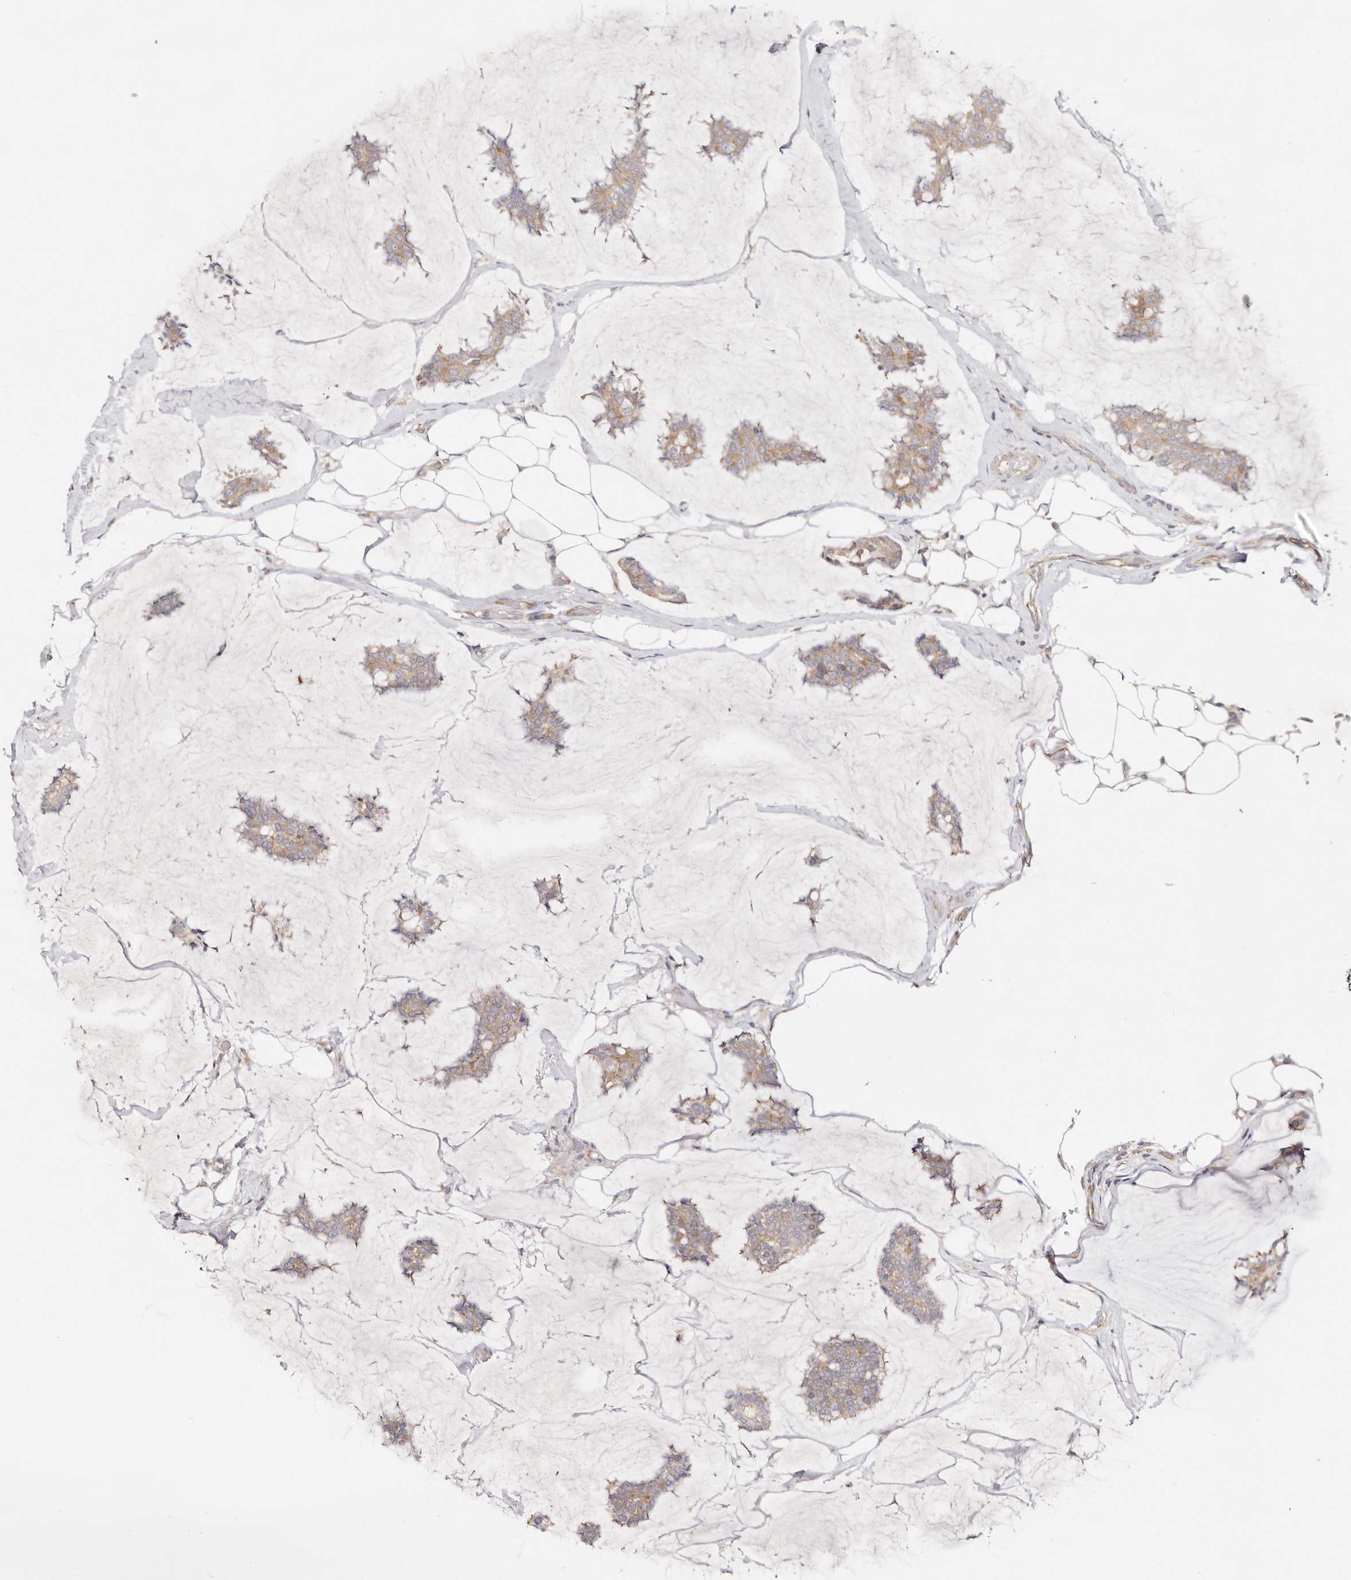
{"staining": {"intensity": "moderate", "quantity": ">75%", "location": "cytoplasmic/membranous"}, "tissue": "breast cancer", "cell_type": "Tumor cells", "image_type": "cancer", "snomed": [{"axis": "morphology", "description": "Duct carcinoma"}, {"axis": "topography", "description": "Breast"}], "caption": "Breast invasive ductal carcinoma tissue demonstrates moderate cytoplasmic/membranous staining in about >75% of tumor cells Immunohistochemistry stains the protein of interest in brown and the nuclei are stained blue.", "gene": "GNA13", "patient": {"sex": "female", "age": 93}}